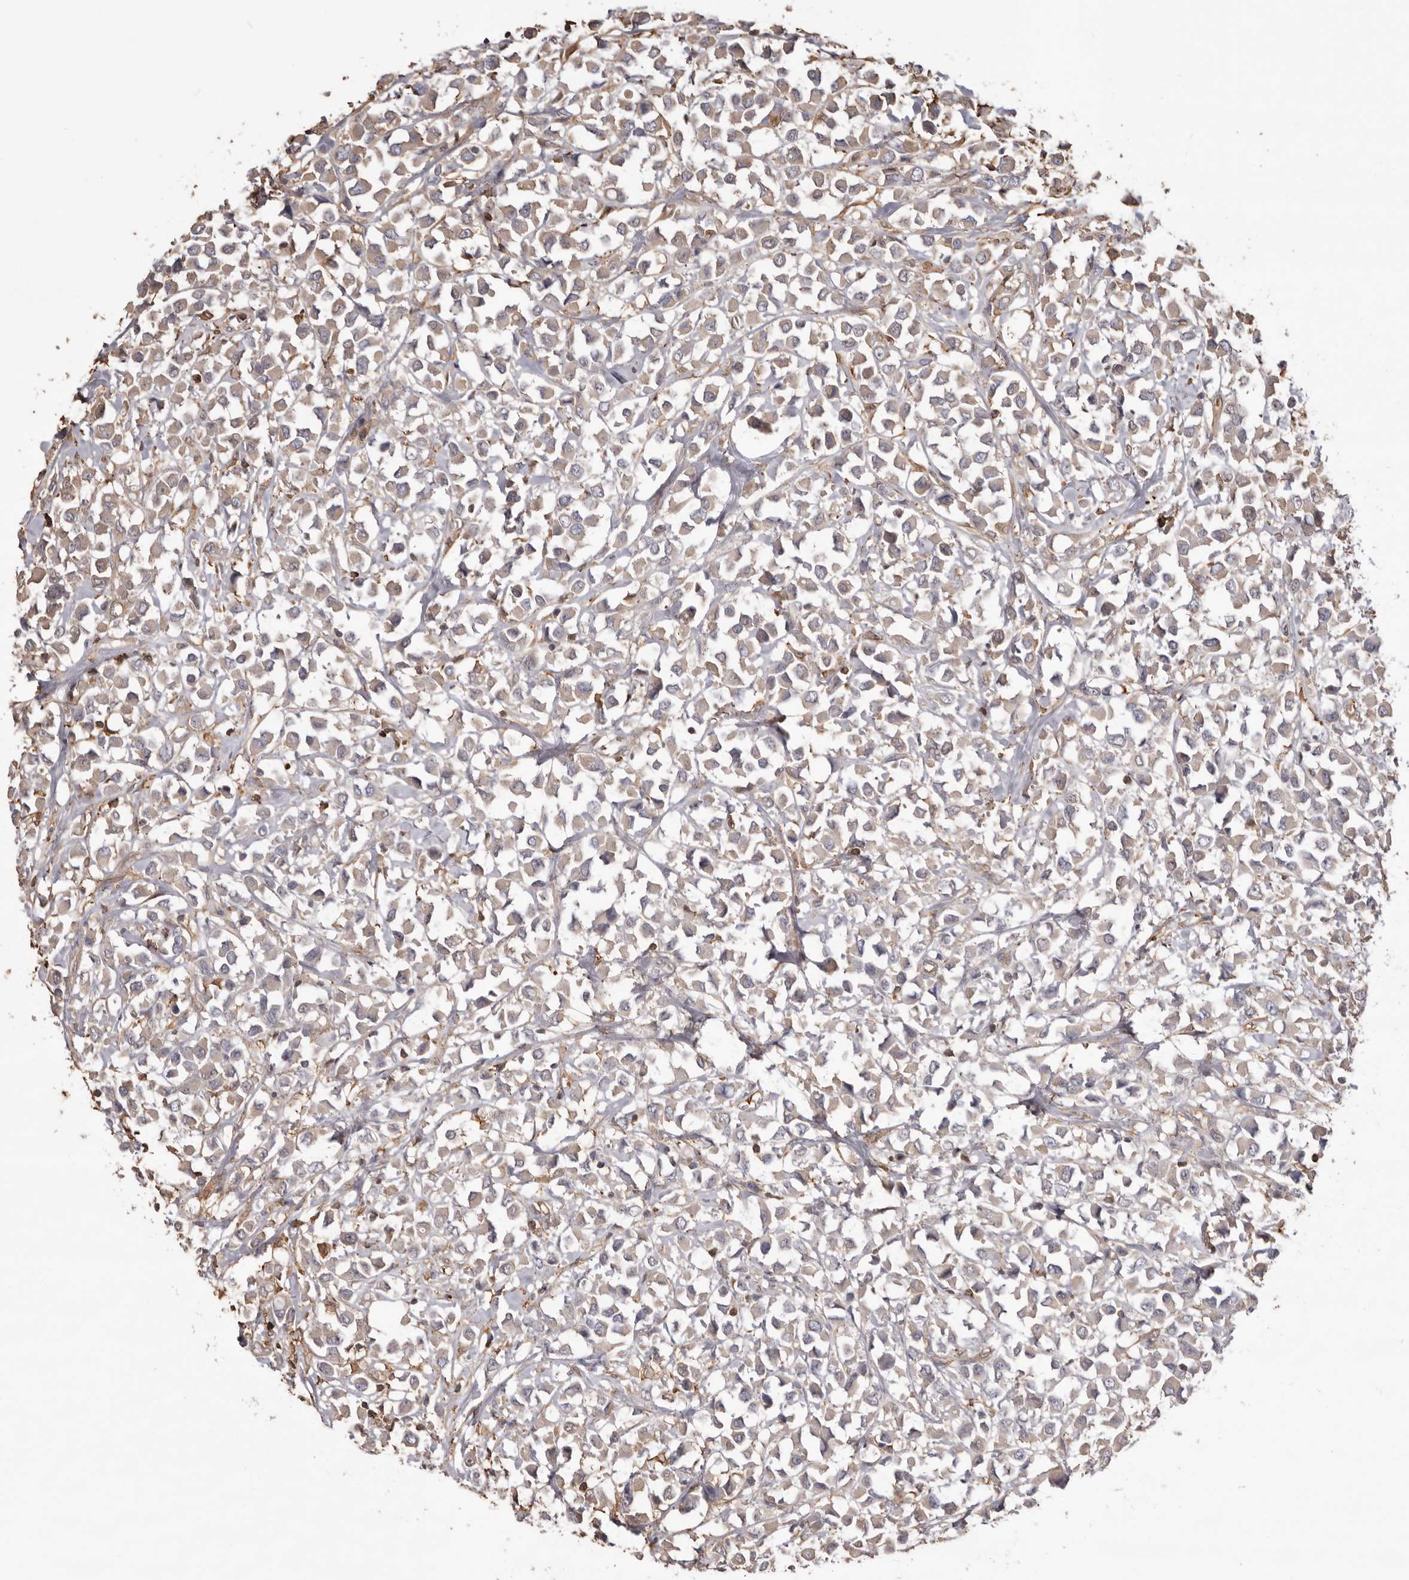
{"staining": {"intensity": "weak", "quantity": "25%-75%", "location": "cytoplasmic/membranous"}, "tissue": "breast cancer", "cell_type": "Tumor cells", "image_type": "cancer", "snomed": [{"axis": "morphology", "description": "Duct carcinoma"}, {"axis": "topography", "description": "Breast"}], "caption": "Weak cytoplasmic/membranous staining for a protein is identified in approximately 25%-75% of tumor cells of breast invasive ductal carcinoma using immunohistochemistry (IHC).", "gene": "PKM", "patient": {"sex": "female", "age": 61}}